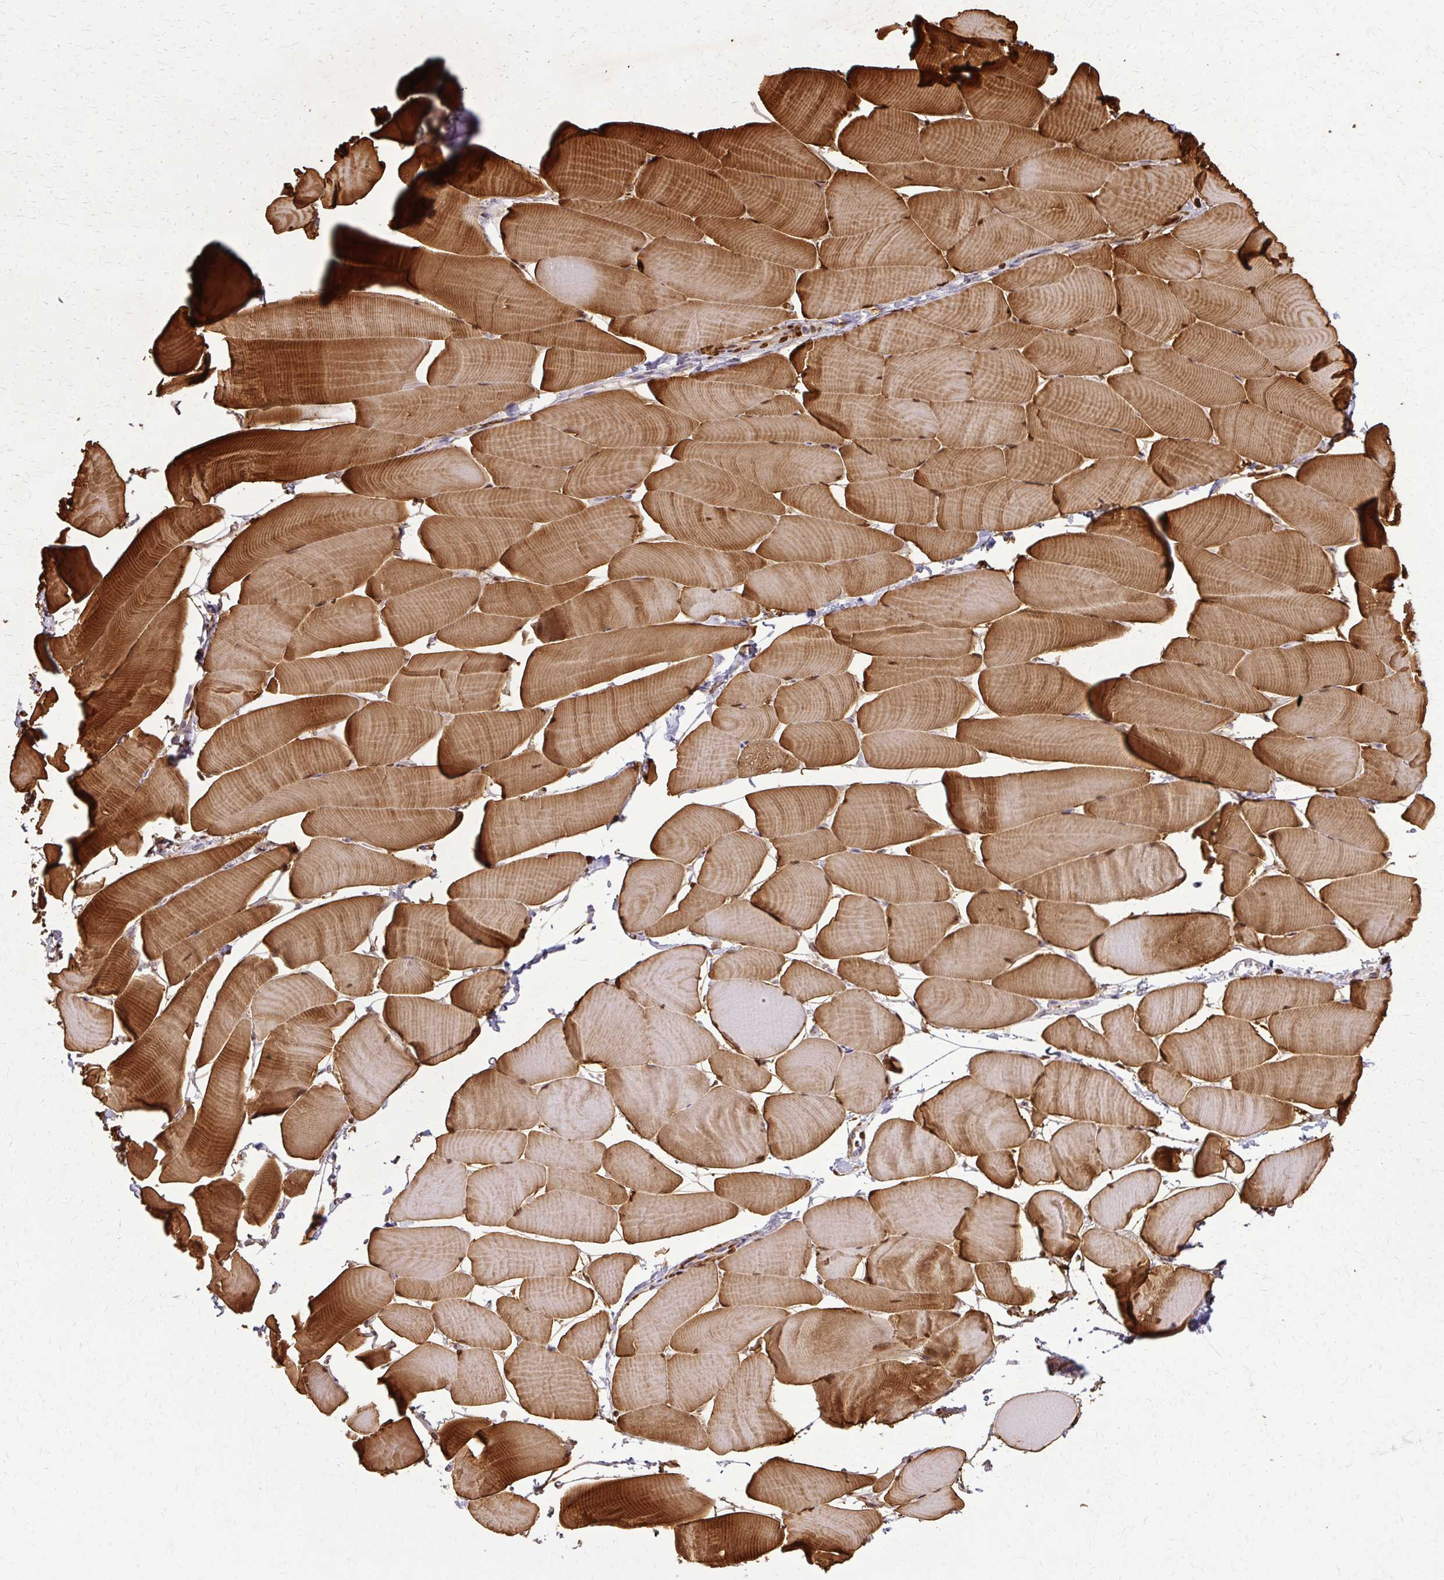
{"staining": {"intensity": "strong", "quantity": ">75%", "location": "cytoplasmic/membranous"}, "tissue": "skeletal muscle", "cell_type": "Myocytes", "image_type": "normal", "snomed": [{"axis": "morphology", "description": "Normal tissue, NOS"}, {"axis": "topography", "description": "Skeletal muscle"}], "caption": "A photomicrograph showing strong cytoplasmic/membranous staining in approximately >75% of myocytes in normal skeletal muscle, as visualized by brown immunohistochemical staining.", "gene": "CA3", "patient": {"sex": "male", "age": 25}}